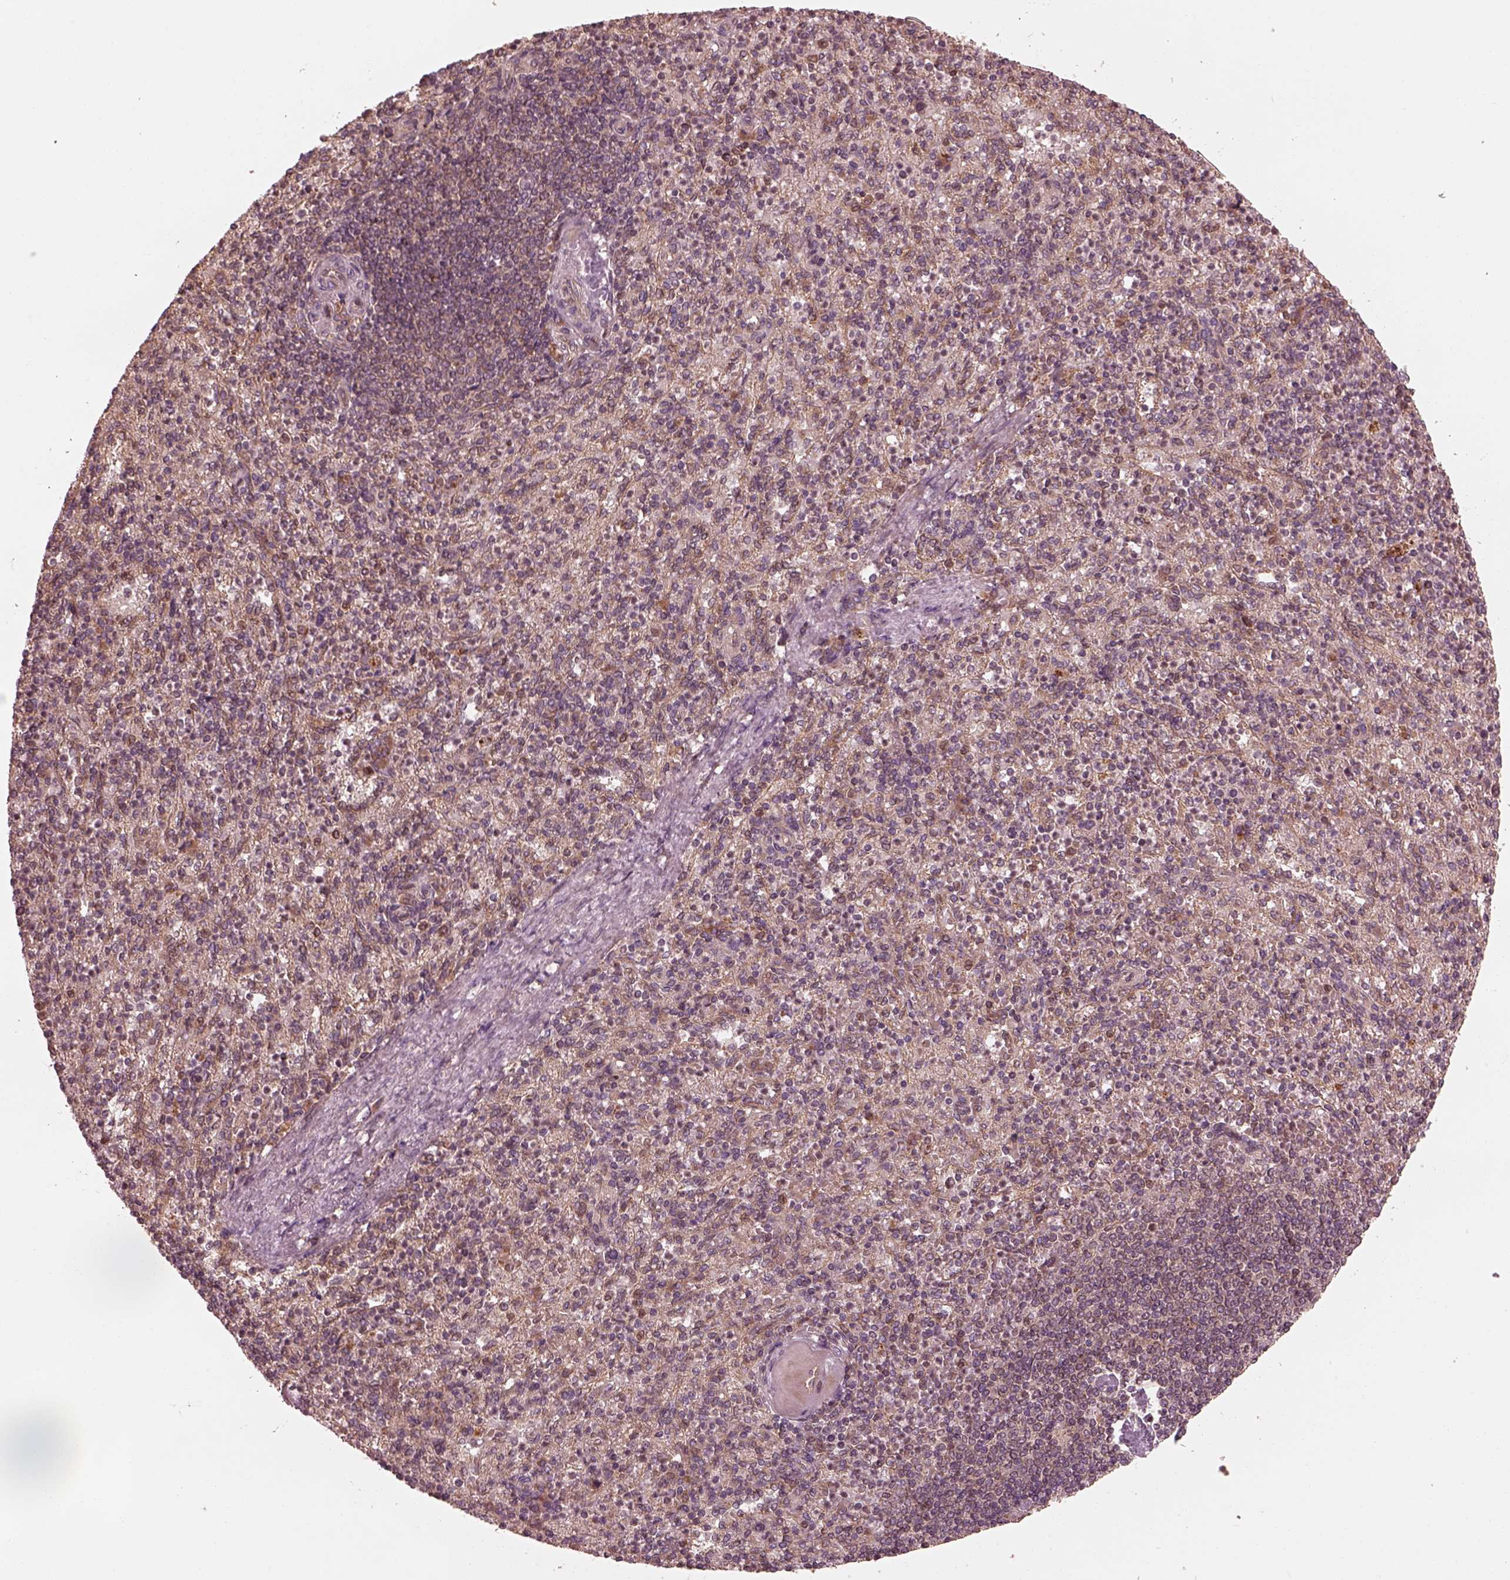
{"staining": {"intensity": "moderate", "quantity": "25%-75%", "location": "cytoplasmic/membranous"}, "tissue": "spleen", "cell_type": "Cells in red pulp", "image_type": "normal", "snomed": [{"axis": "morphology", "description": "Normal tissue, NOS"}, {"axis": "topography", "description": "Spleen"}], "caption": "Protein staining by immunohistochemistry displays moderate cytoplasmic/membranous expression in approximately 25%-75% of cells in red pulp in benign spleen.", "gene": "PIK3R2", "patient": {"sex": "female", "age": 74}}